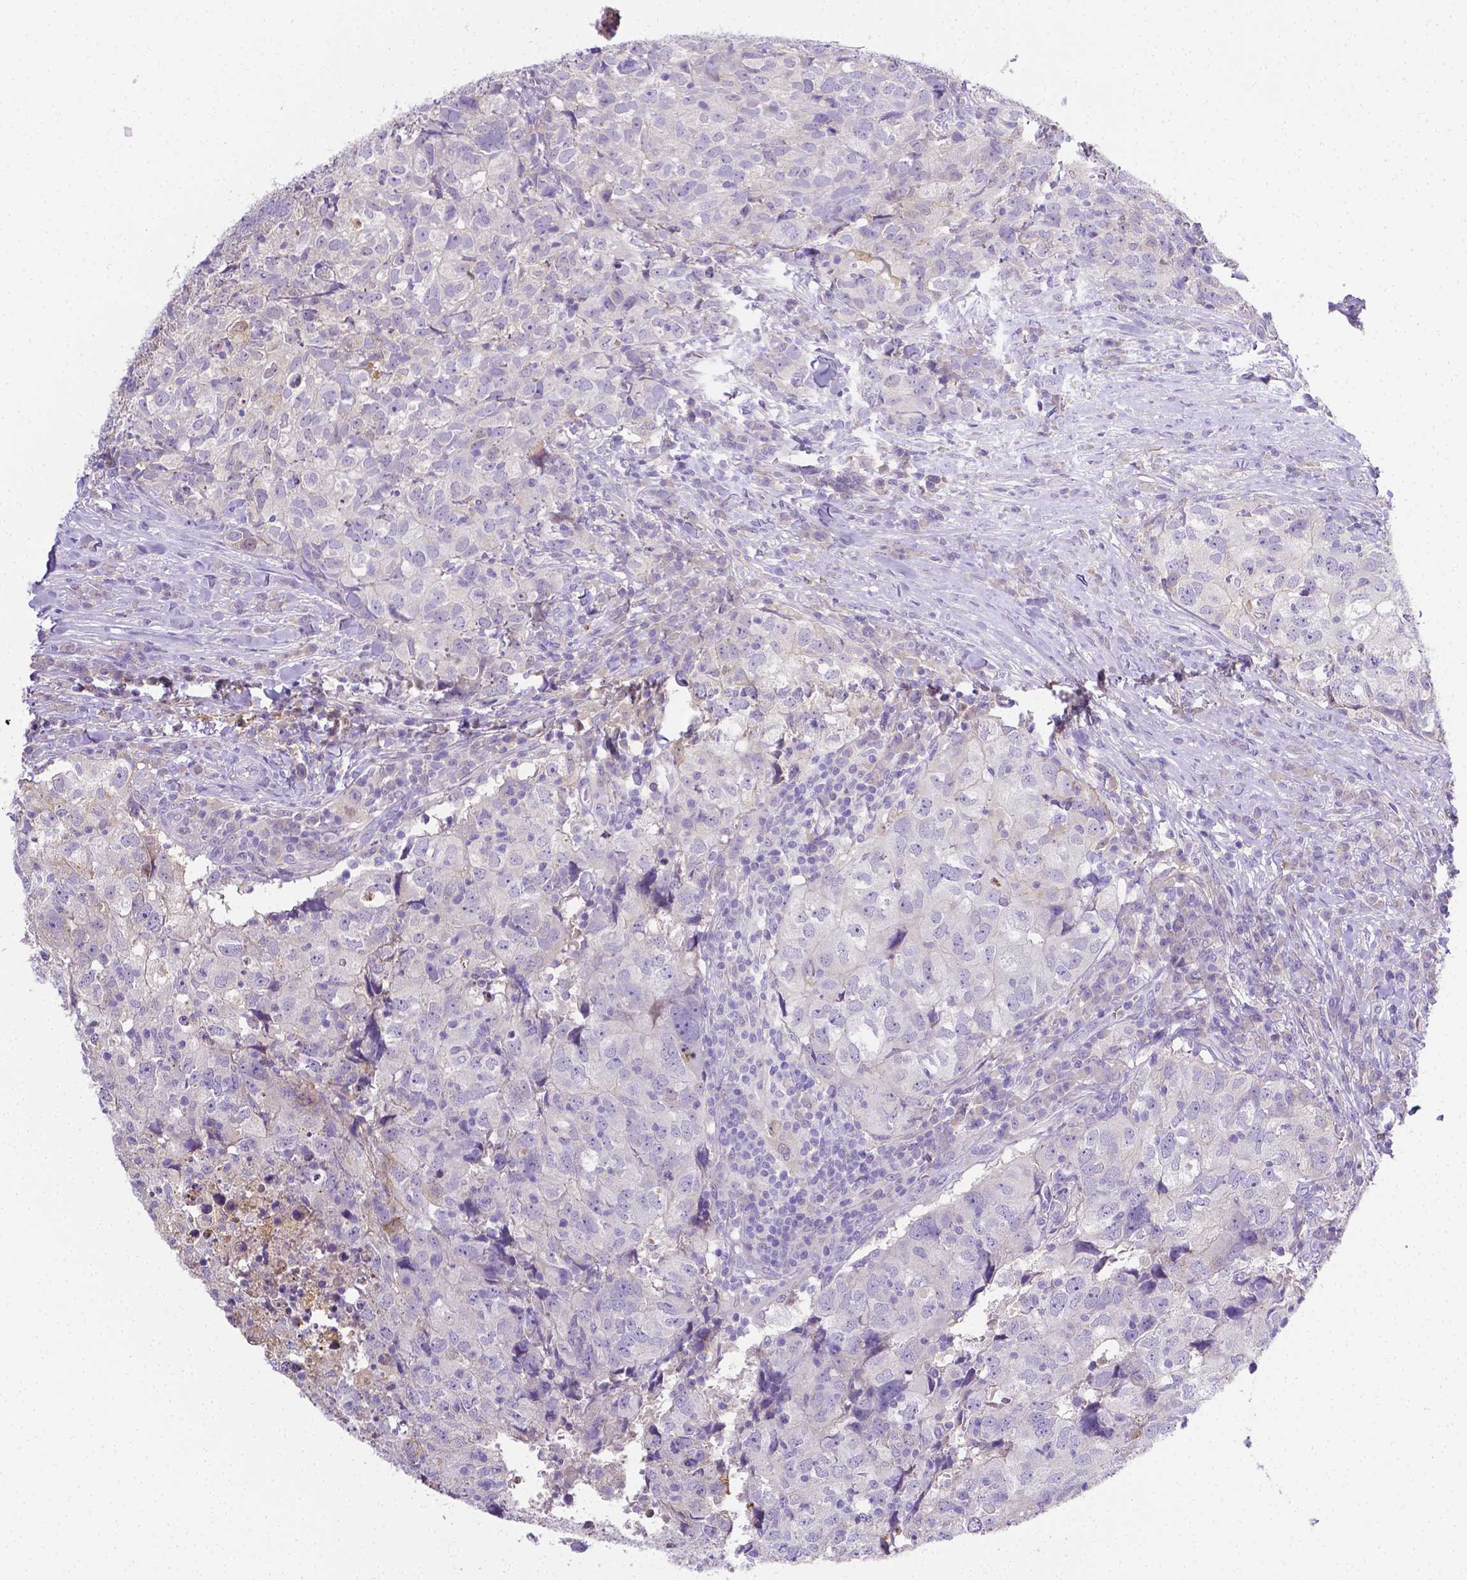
{"staining": {"intensity": "negative", "quantity": "none", "location": "none"}, "tissue": "breast cancer", "cell_type": "Tumor cells", "image_type": "cancer", "snomed": [{"axis": "morphology", "description": "Duct carcinoma"}, {"axis": "topography", "description": "Breast"}], "caption": "Immunohistochemistry photomicrograph of neoplastic tissue: breast cancer stained with DAB demonstrates no significant protein expression in tumor cells. (Brightfield microscopy of DAB immunohistochemistry (IHC) at high magnification).", "gene": "NXPH2", "patient": {"sex": "female", "age": 30}}